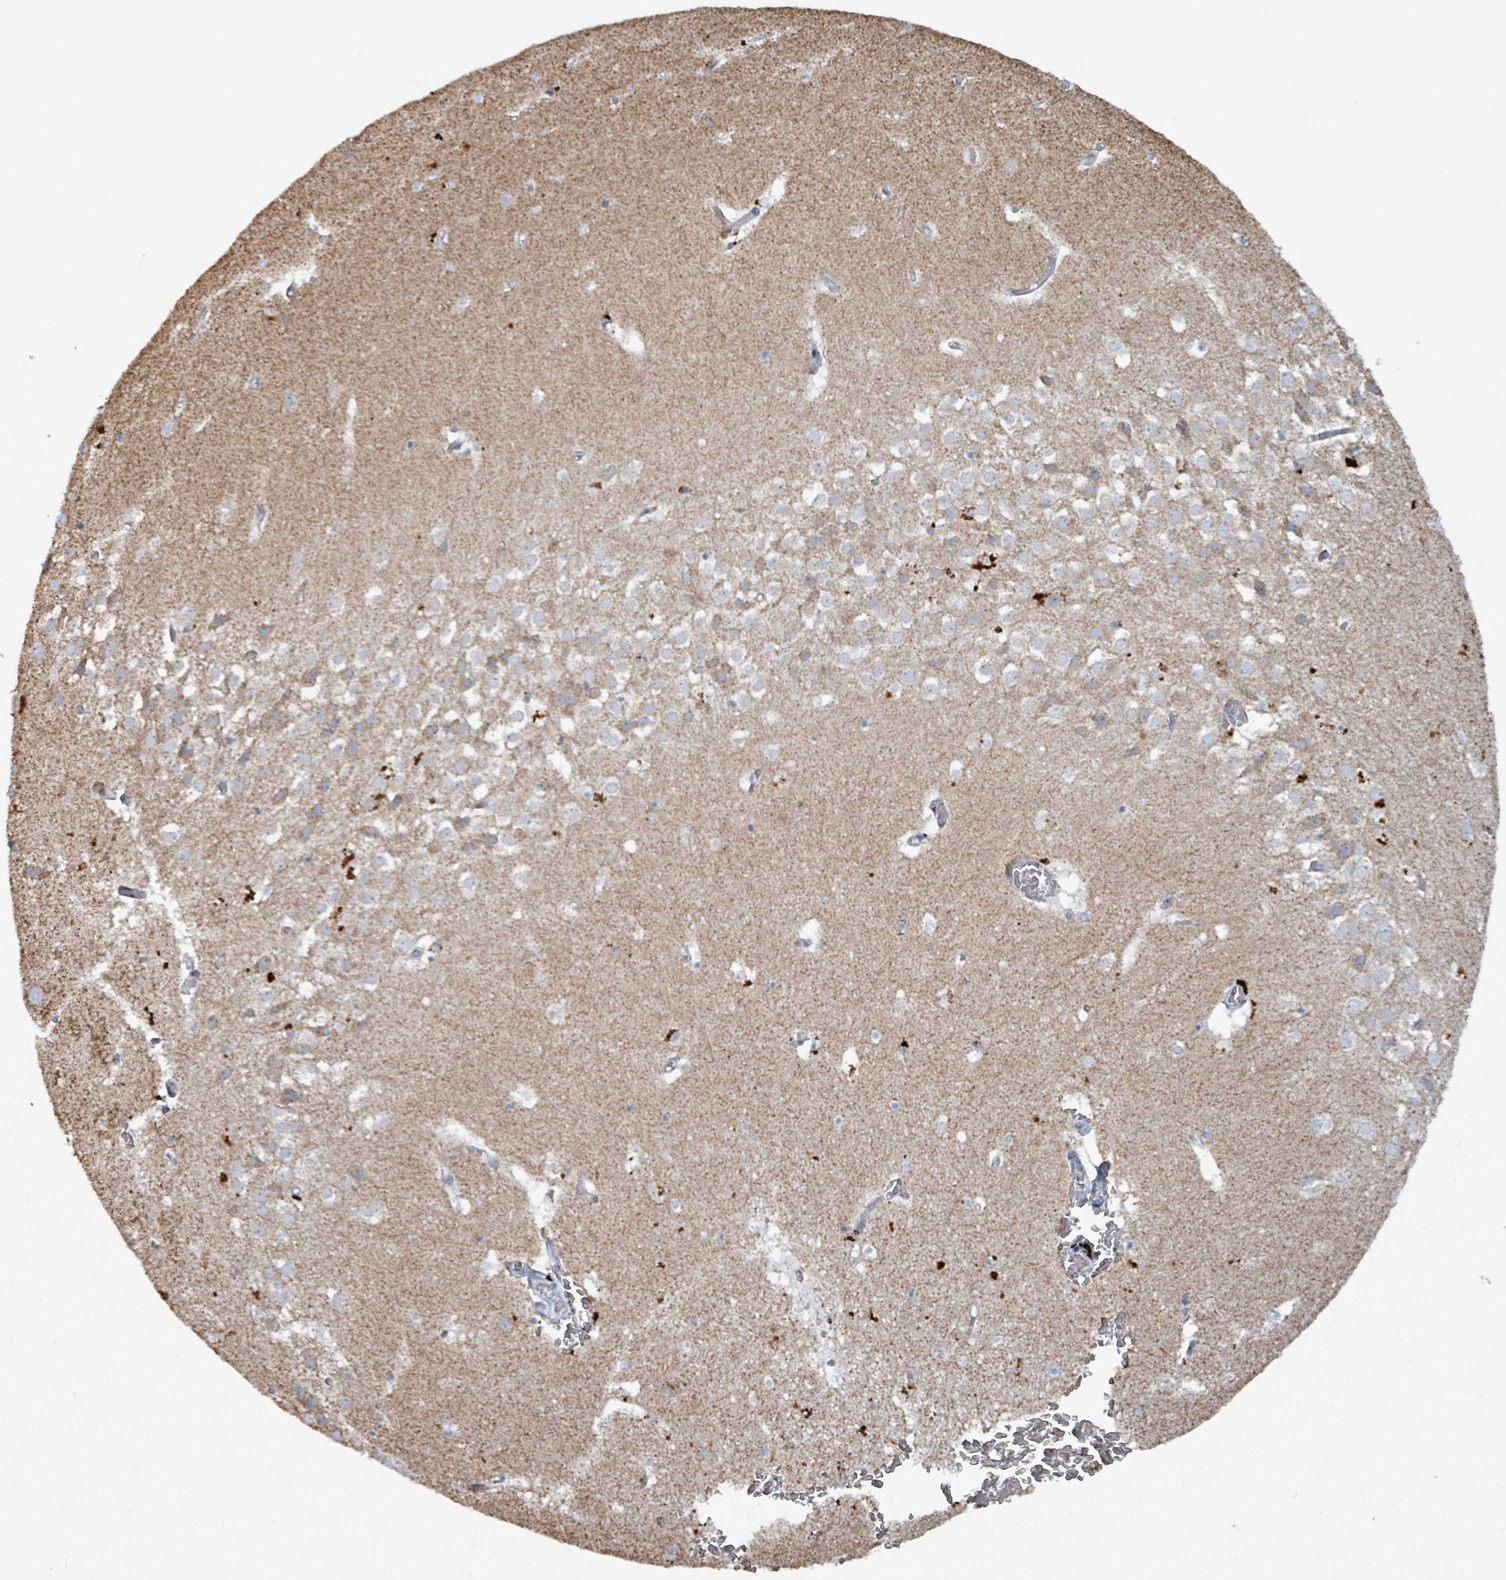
{"staining": {"intensity": "weak", "quantity": "<25%", "location": "cytoplasmic/membranous"}, "tissue": "hippocampus", "cell_type": "Glial cells", "image_type": "normal", "snomed": [{"axis": "morphology", "description": "Normal tissue, NOS"}, {"axis": "topography", "description": "Hippocampus"}], "caption": "Immunohistochemistry of normal hippocampus exhibits no expression in glial cells.", "gene": "ABHD18", "patient": {"sex": "female", "age": 52}}